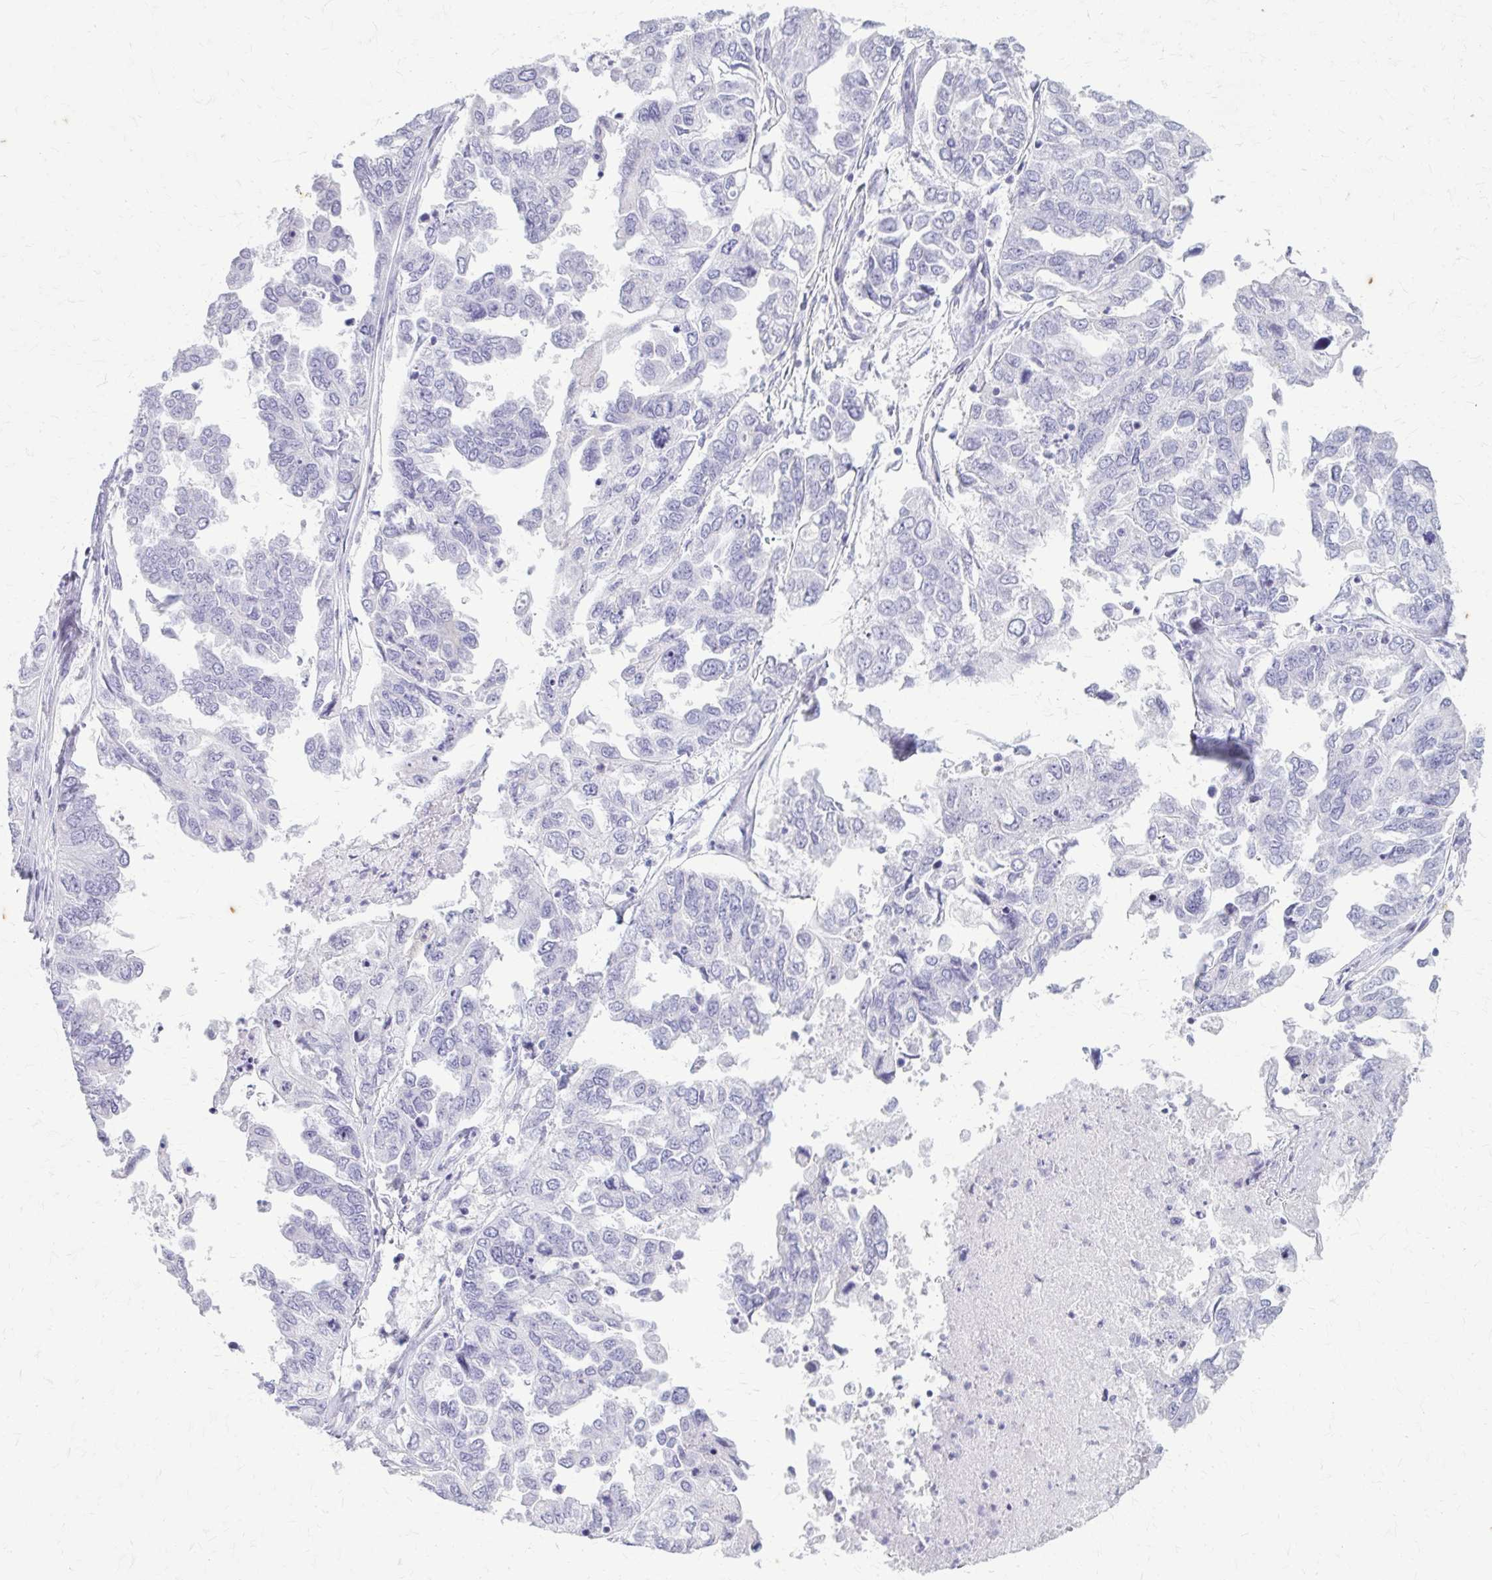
{"staining": {"intensity": "negative", "quantity": "none", "location": "none"}, "tissue": "ovarian cancer", "cell_type": "Tumor cells", "image_type": "cancer", "snomed": [{"axis": "morphology", "description": "Cystadenocarcinoma, serous, NOS"}, {"axis": "topography", "description": "Ovary"}], "caption": "Tumor cells are negative for brown protein staining in ovarian serous cystadenocarcinoma.", "gene": "KRT5", "patient": {"sex": "female", "age": 53}}